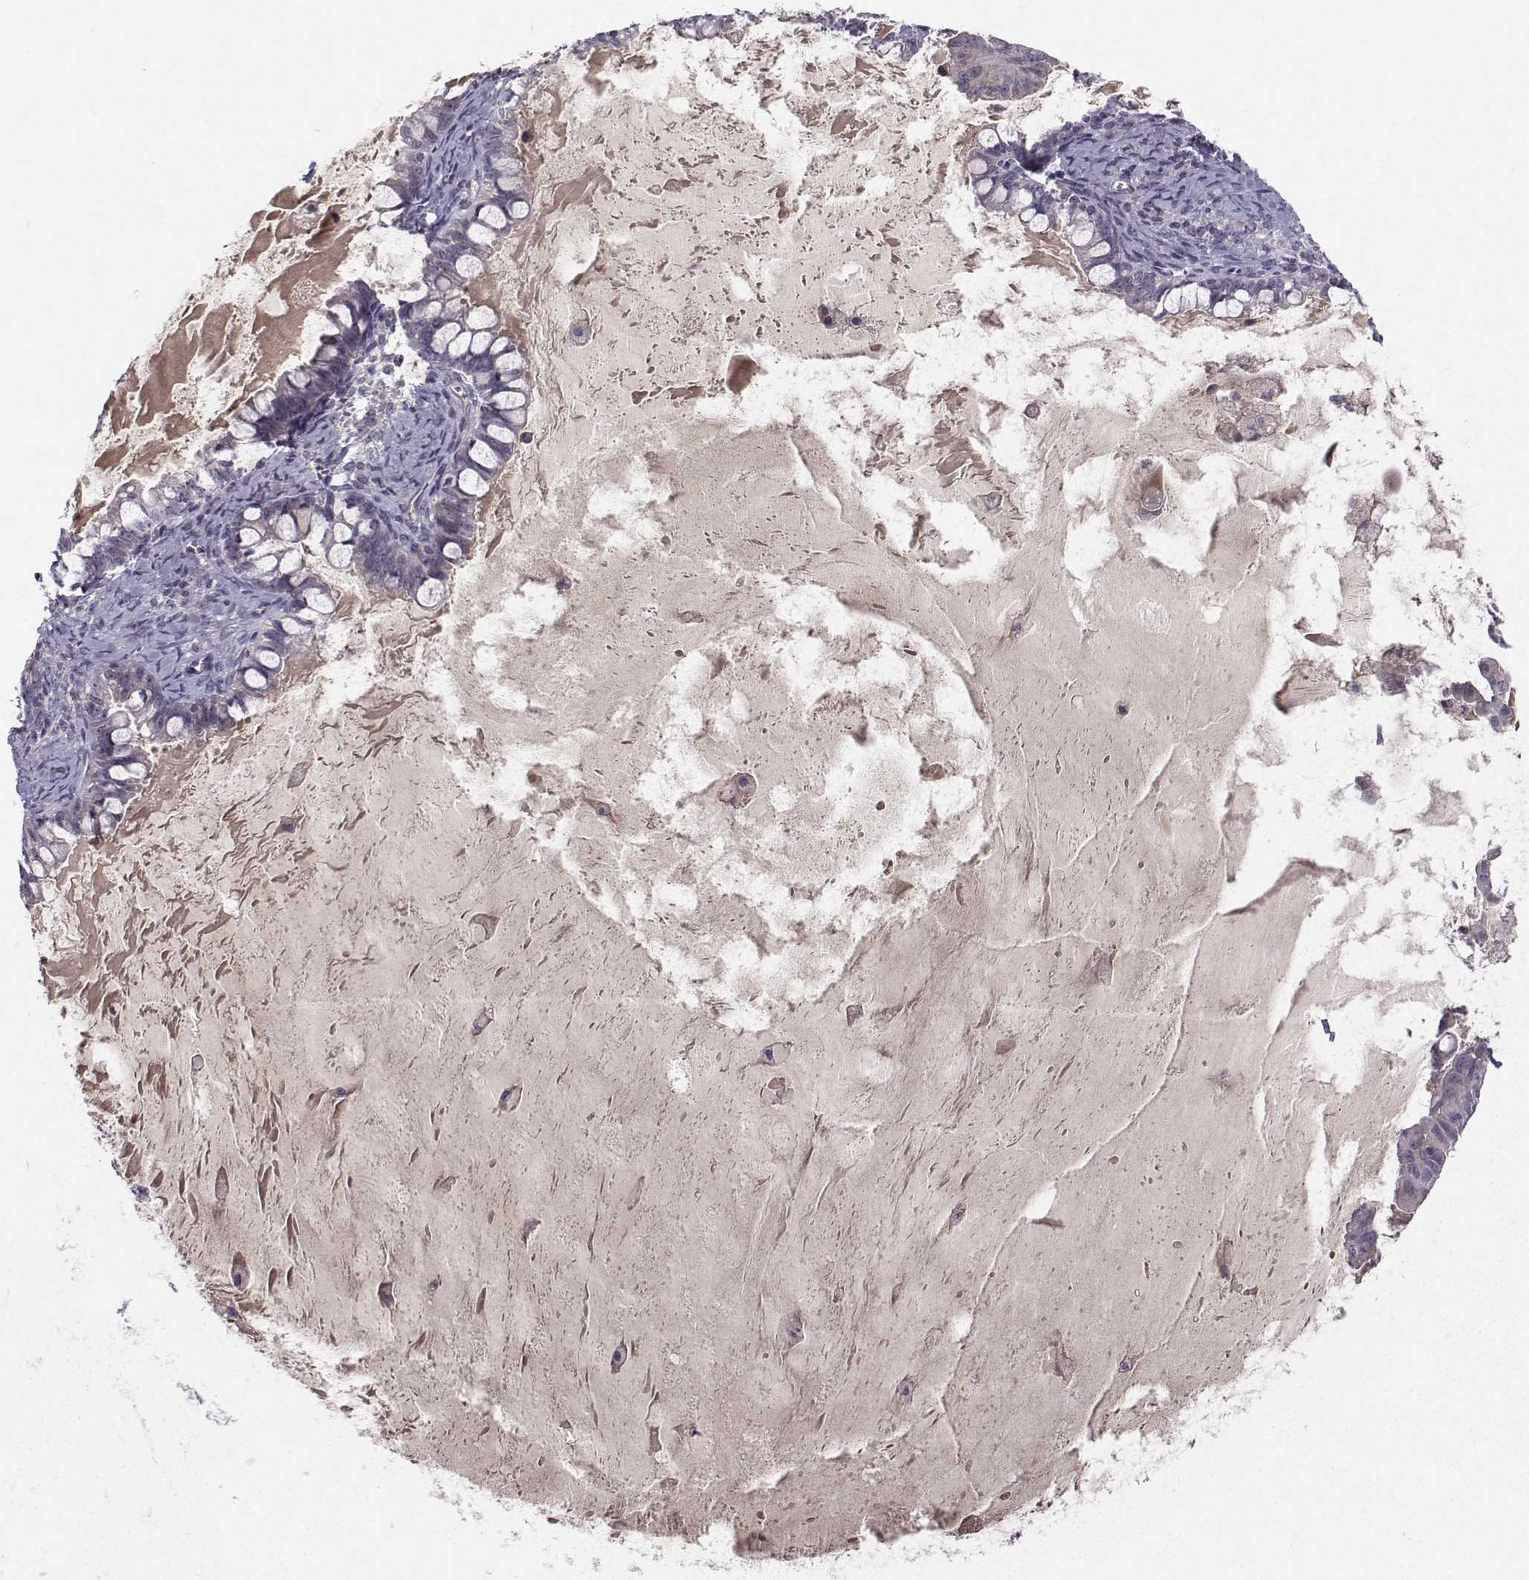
{"staining": {"intensity": "negative", "quantity": "none", "location": "none"}, "tissue": "ovarian cancer", "cell_type": "Tumor cells", "image_type": "cancer", "snomed": [{"axis": "morphology", "description": "Cystadenocarcinoma, mucinous, NOS"}, {"axis": "topography", "description": "Ovary"}], "caption": "Tumor cells are negative for protein expression in human ovarian cancer.", "gene": "OPRD1", "patient": {"sex": "female", "age": 63}}